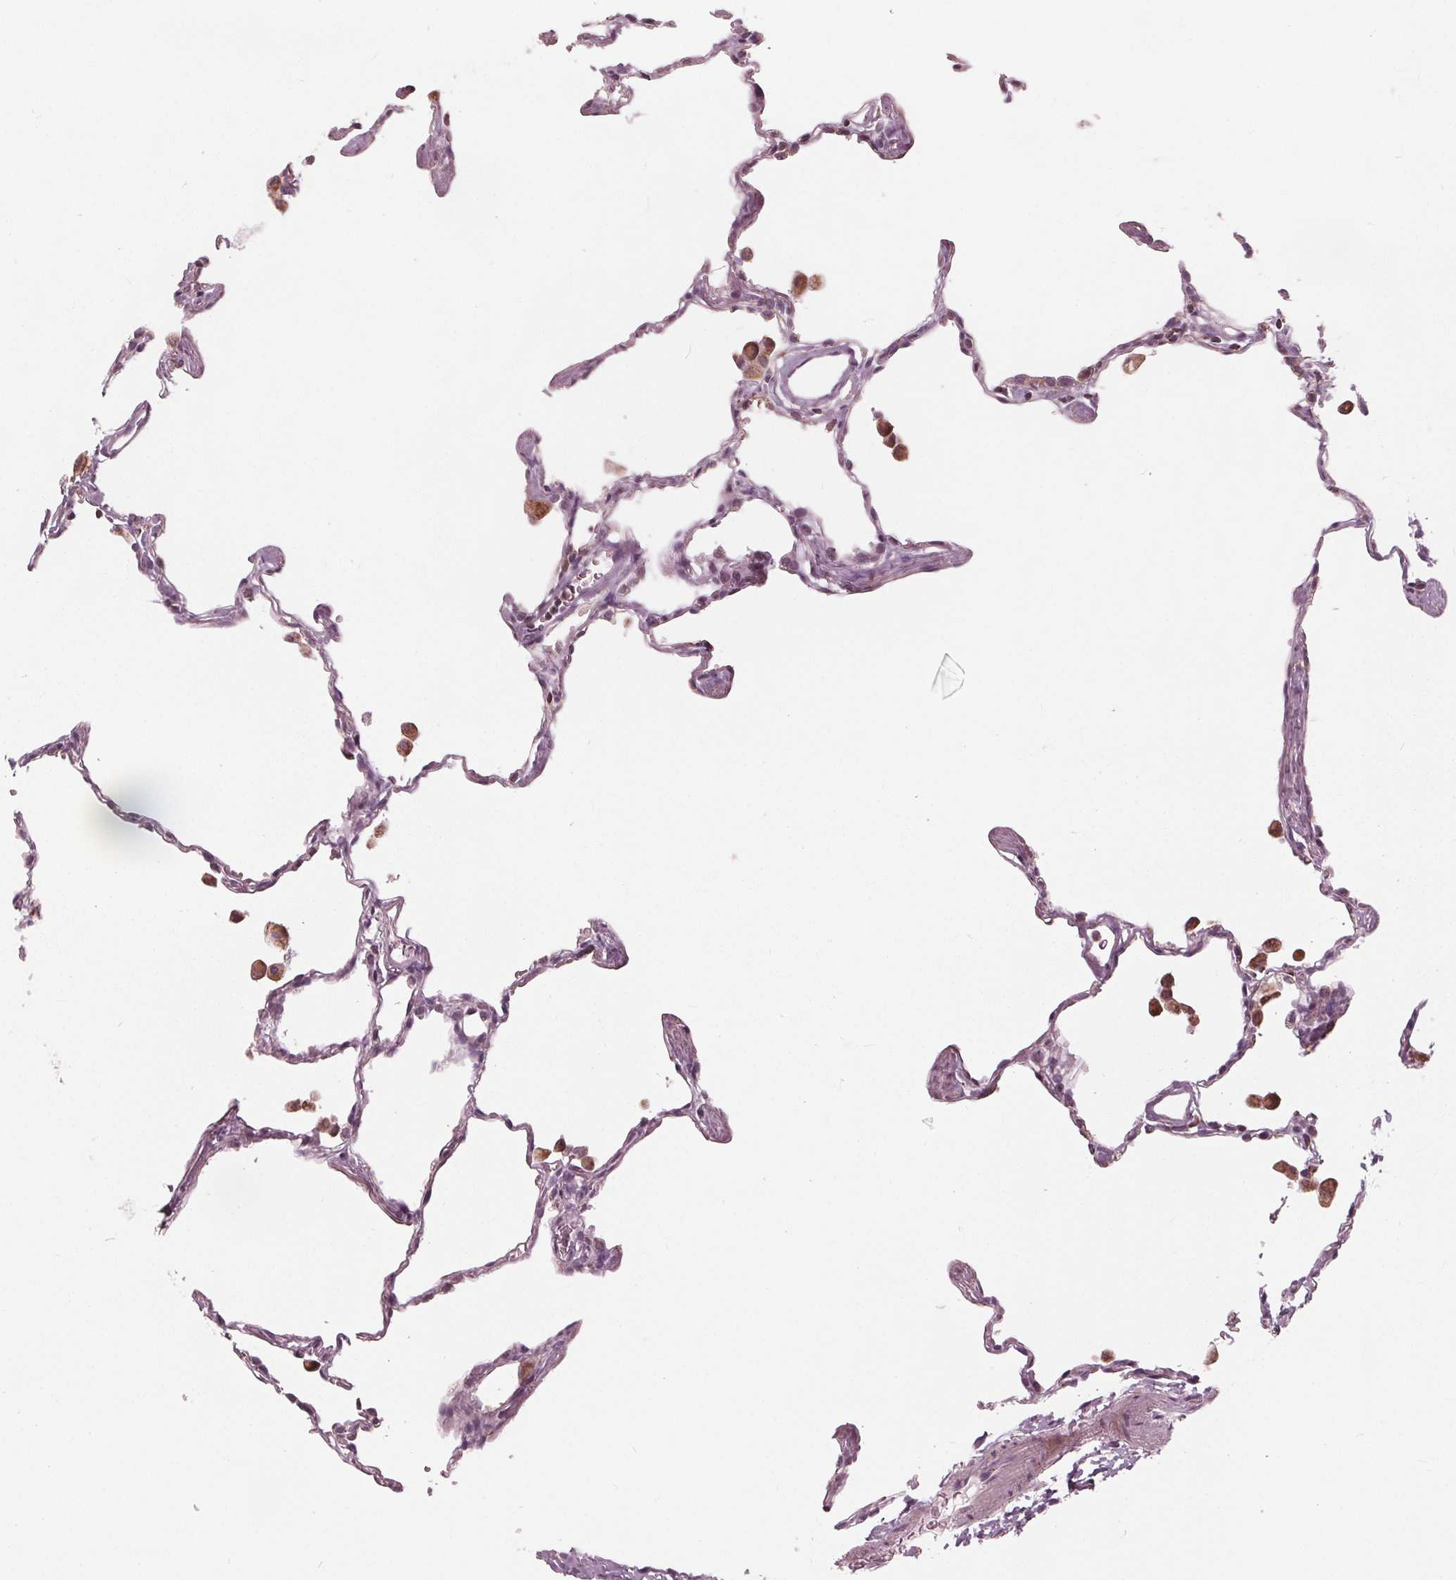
{"staining": {"intensity": "weak", "quantity": "<25%", "location": "cytoplasmic/membranous"}, "tissue": "lung", "cell_type": "Alveolar cells", "image_type": "normal", "snomed": [{"axis": "morphology", "description": "Normal tissue, NOS"}, {"axis": "topography", "description": "Lung"}], "caption": "A high-resolution photomicrograph shows IHC staining of benign lung, which exhibits no significant staining in alveolar cells. (Stains: DAB (3,3'-diaminobenzidine) immunohistochemistry with hematoxylin counter stain, Microscopy: brightfield microscopy at high magnification).", "gene": "DCAF4L2", "patient": {"sex": "female", "age": 47}}